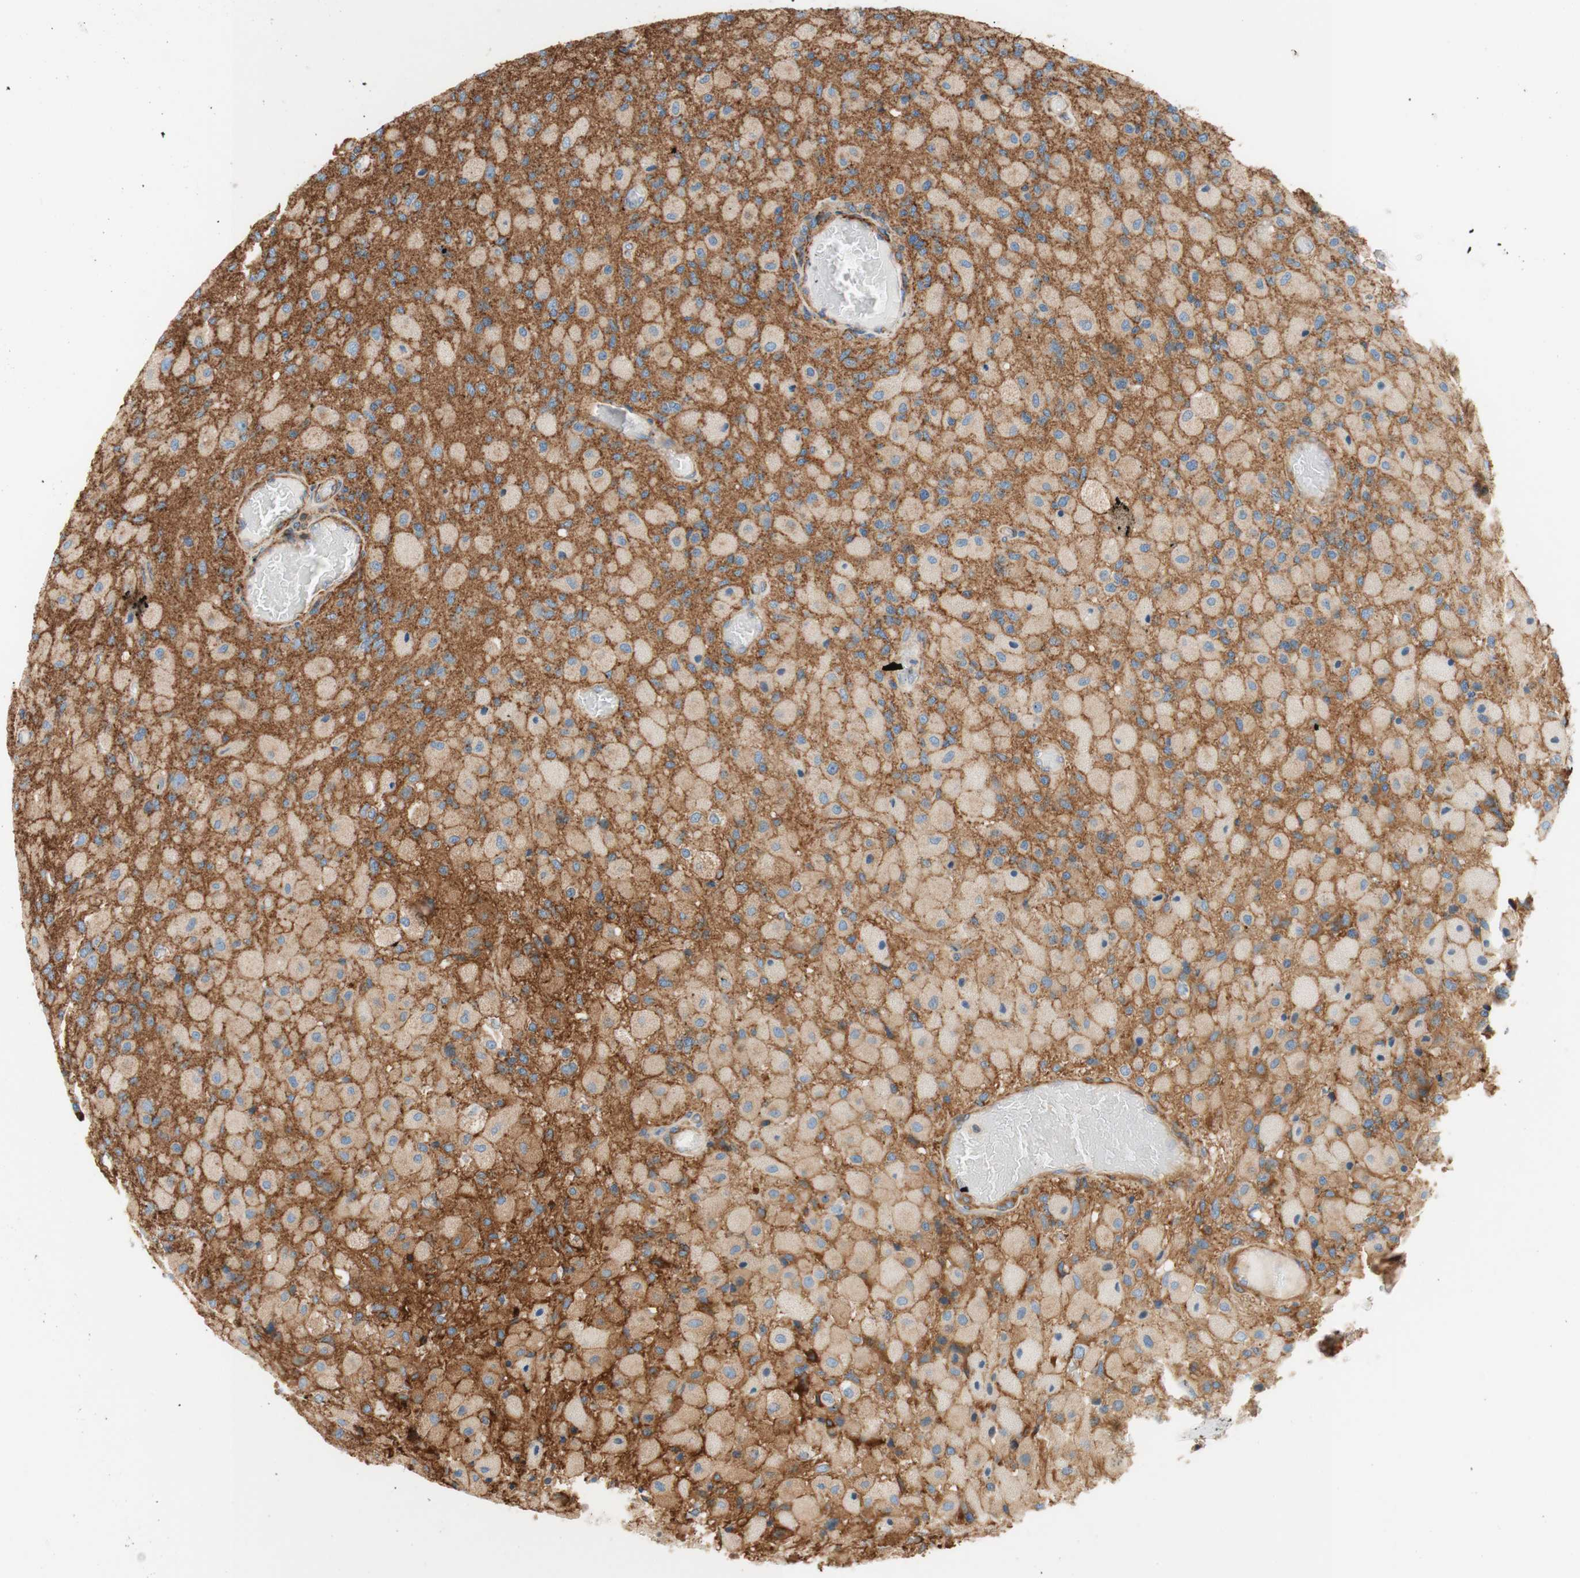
{"staining": {"intensity": "weak", "quantity": ">75%", "location": "cytoplasmic/membranous"}, "tissue": "glioma", "cell_type": "Tumor cells", "image_type": "cancer", "snomed": [{"axis": "morphology", "description": "Normal tissue, NOS"}, {"axis": "morphology", "description": "Glioma, malignant, High grade"}, {"axis": "topography", "description": "Cerebral cortex"}], "caption": "This is a photomicrograph of immunohistochemistry (IHC) staining of malignant high-grade glioma, which shows weak expression in the cytoplasmic/membranous of tumor cells.", "gene": "VPS26A", "patient": {"sex": "male", "age": 77}}